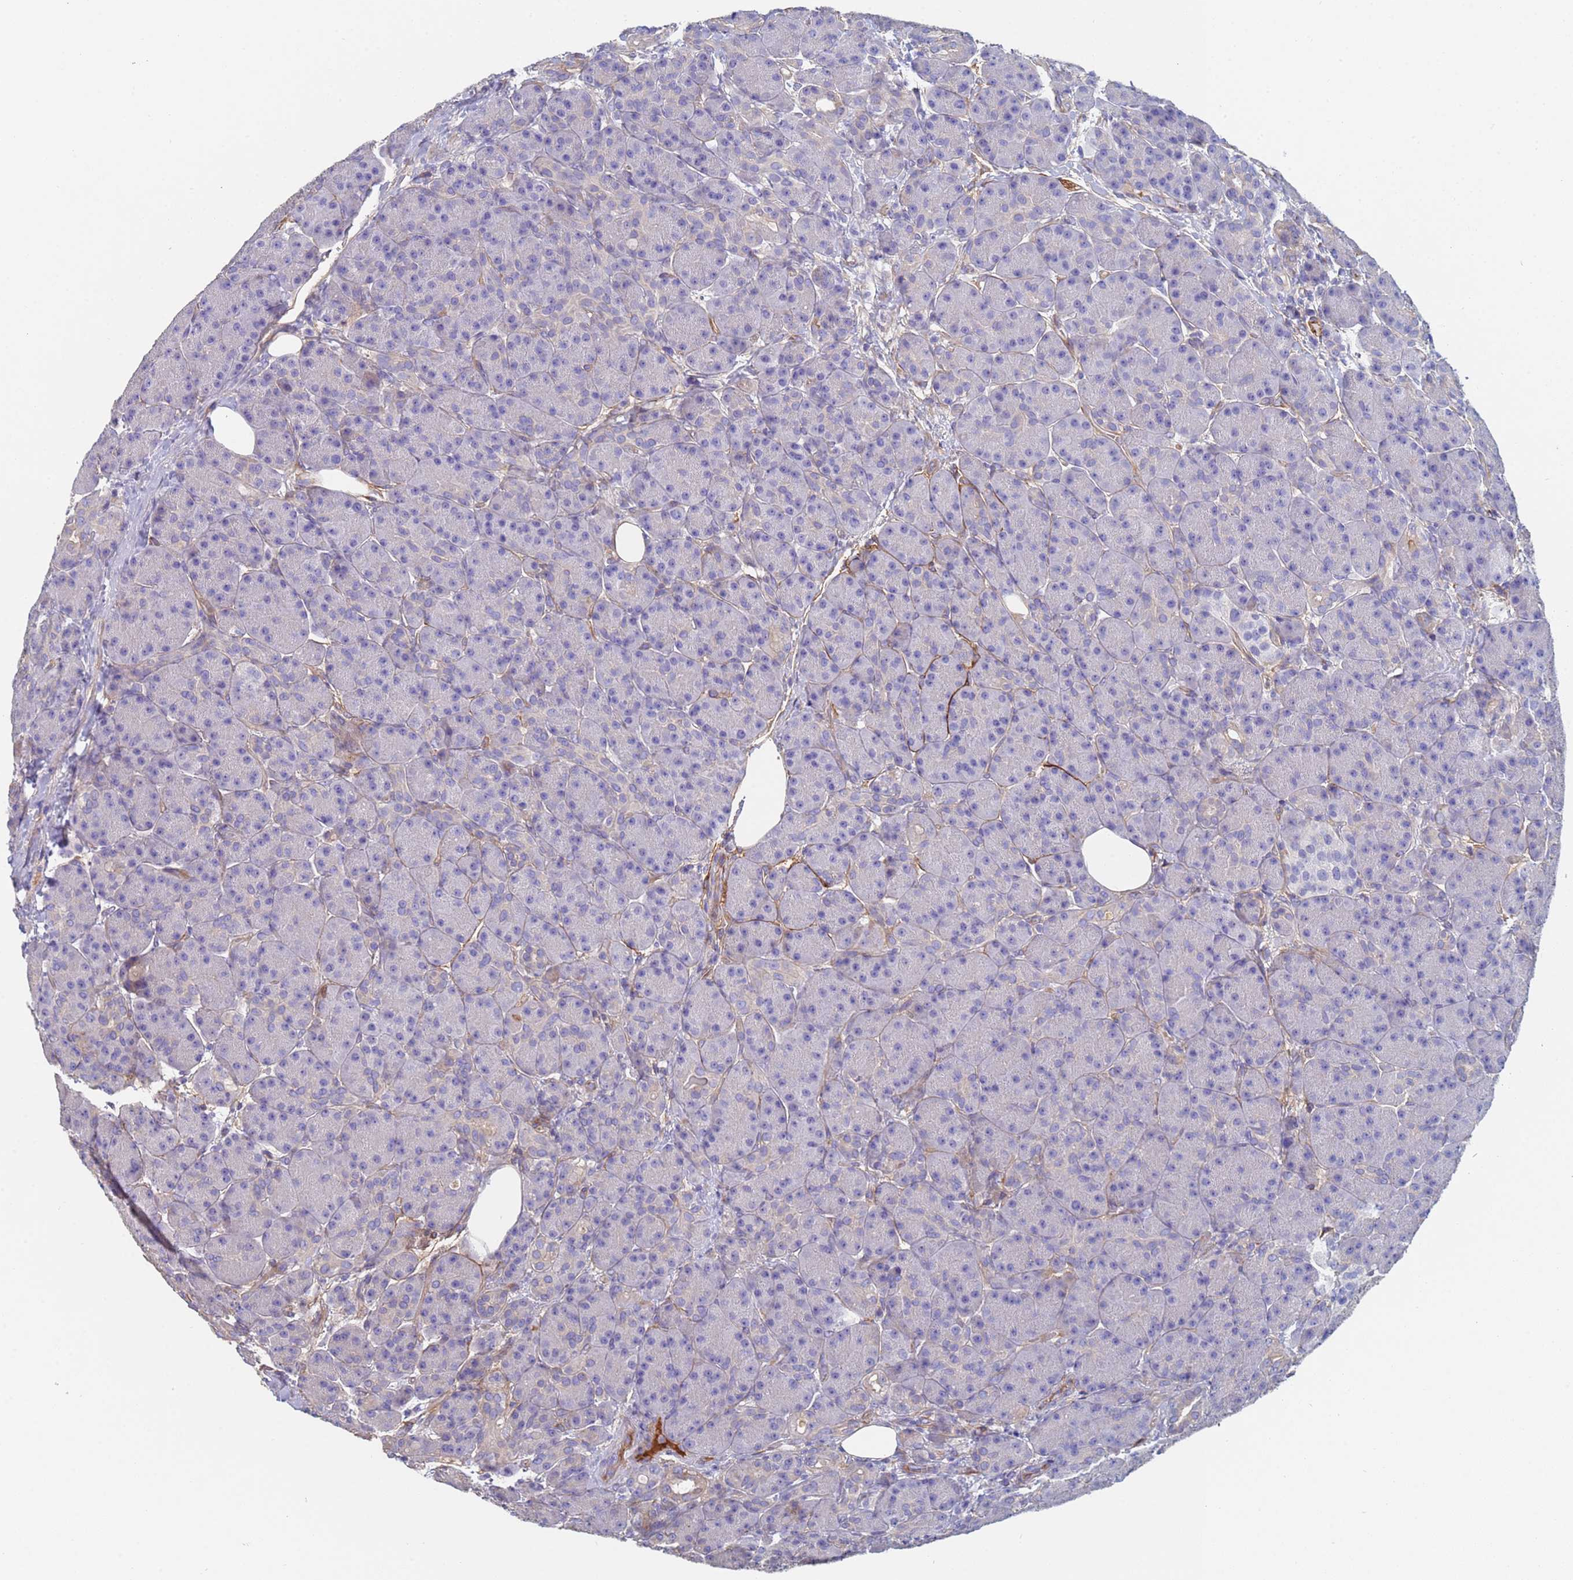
{"staining": {"intensity": "negative", "quantity": "none", "location": "none"}, "tissue": "pancreas", "cell_type": "Exocrine glandular cells", "image_type": "normal", "snomed": [{"axis": "morphology", "description": "Normal tissue, NOS"}, {"axis": "topography", "description": "Pancreas"}], "caption": "Immunohistochemistry (IHC) photomicrograph of benign human pancreas stained for a protein (brown), which shows no positivity in exocrine glandular cells. The staining is performed using DAB brown chromogen with nuclei counter-stained in using hematoxylin.", "gene": "ABCA8", "patient": {"sex": "male", "age": 63}}